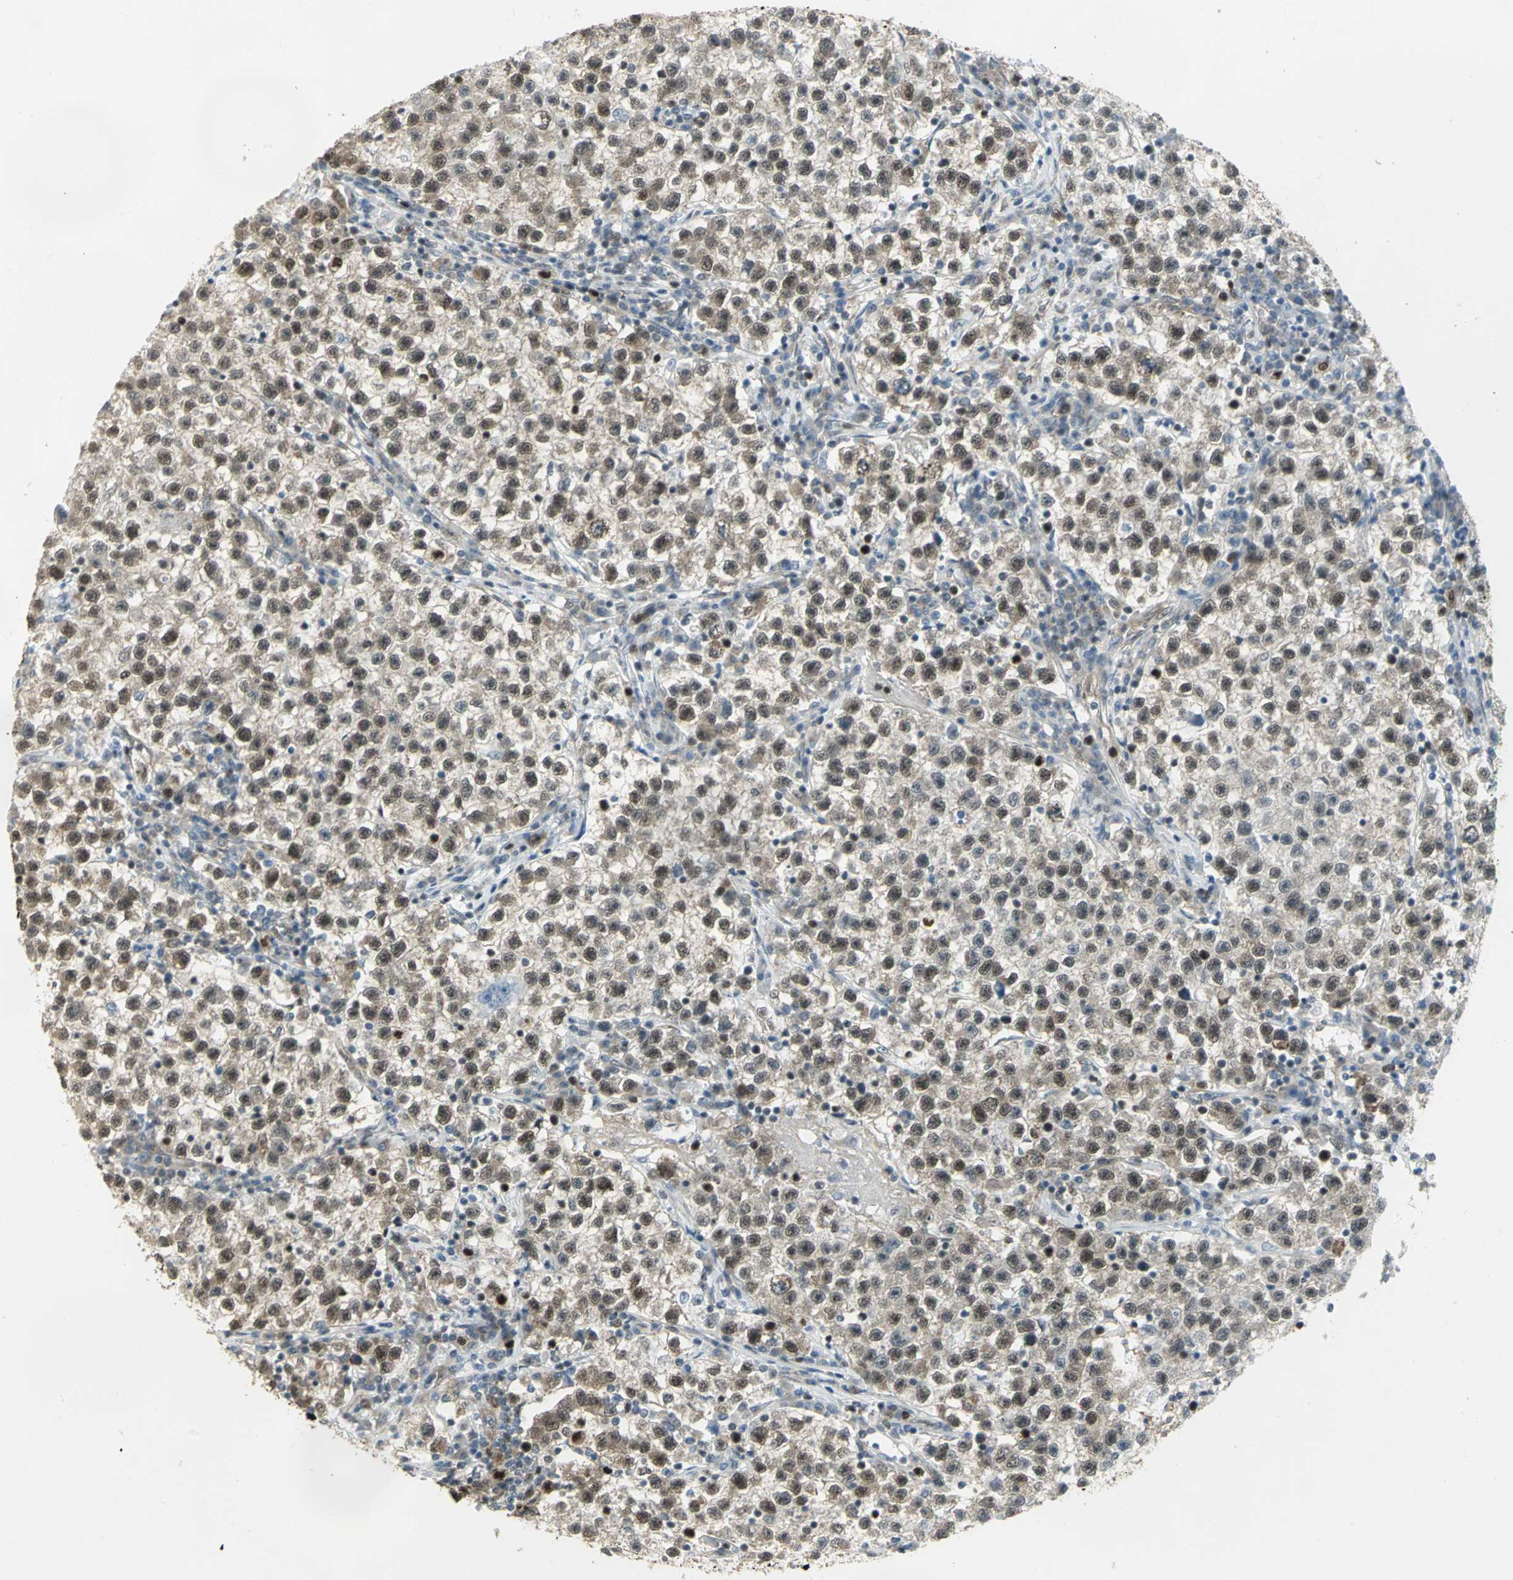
{"staining": {"intensity": "weak", "quantity": "25%-75%", "location": "cytoplasmic/membranous,nuclear"}, "tissue": "testis cancer", "cell_type": "Tumor cells", "image_type": "cancer", "snomed": [{"axis": "morphology", "description": "Seminoma, NOS"}, {"axis": "topography", "description": "Testis"}], "caption": "Human testis cancer stained with a protein marker exhibits weak staining in tumor cells.", "gene": "DDX5", "patient": {"sex": "male", "age": 22}}